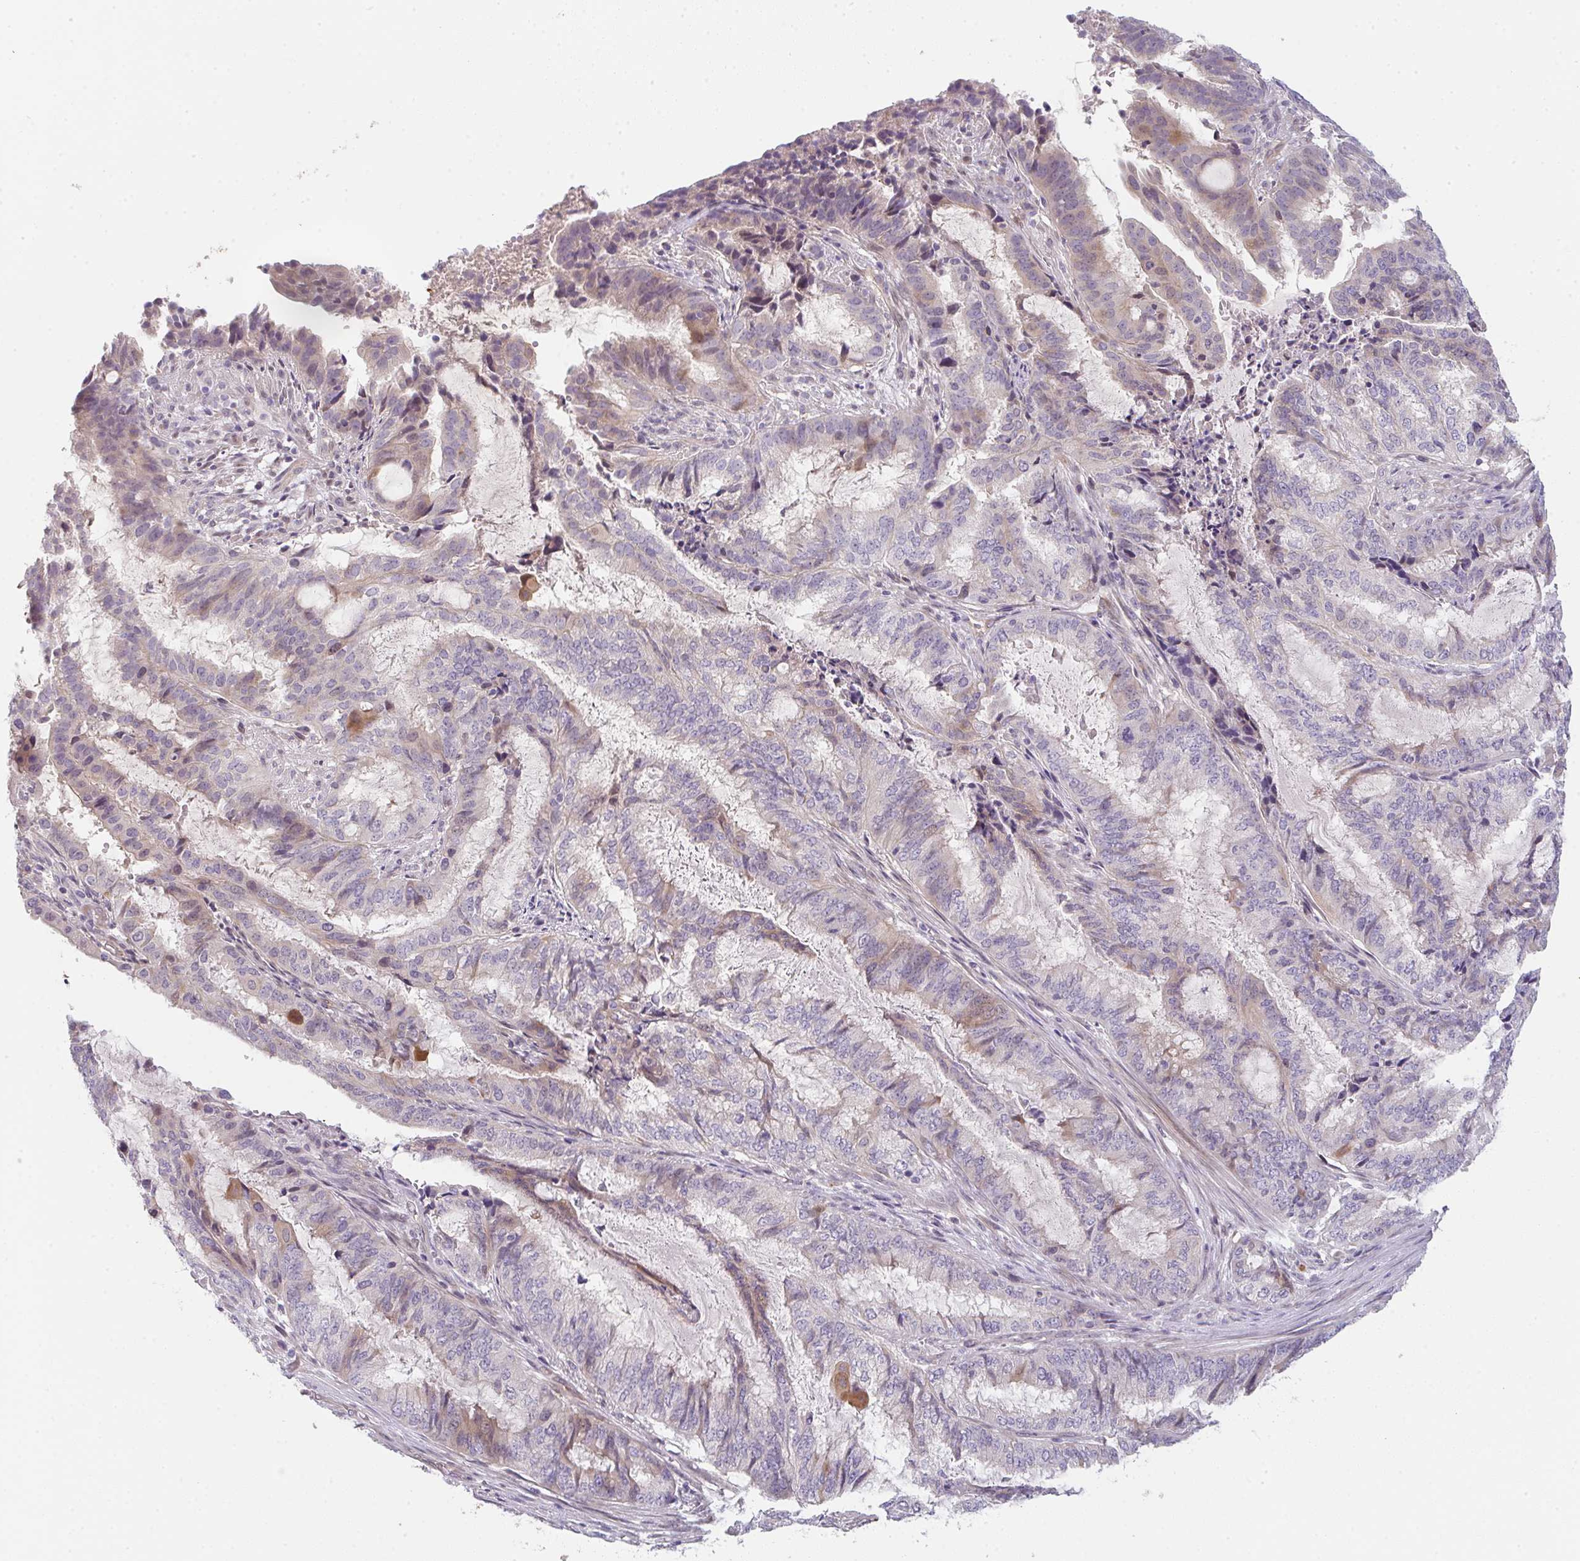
{"staining": {"intensity": "moderate", "quantity": "<25%", "location": "cytoplasmic/membranous"}, "tissue": "endometrial cancer", "cell_type": "Tumor cells", "image_type": "cancer", "snomed": [{"axis": "morphology", "description": "Adenocarcinoma, NOS"}, {"axis": "topography", "description": "Endometrium"}], "caption": "Human endometrial cancer (adenocarcinoma) stained with a brown dye shows moderate cytoplasmic/membranous positive expression in about <25% of tumor cells.", "gene": "TNFRSF10A", "patient": {"sex": "female", "age": 51}}